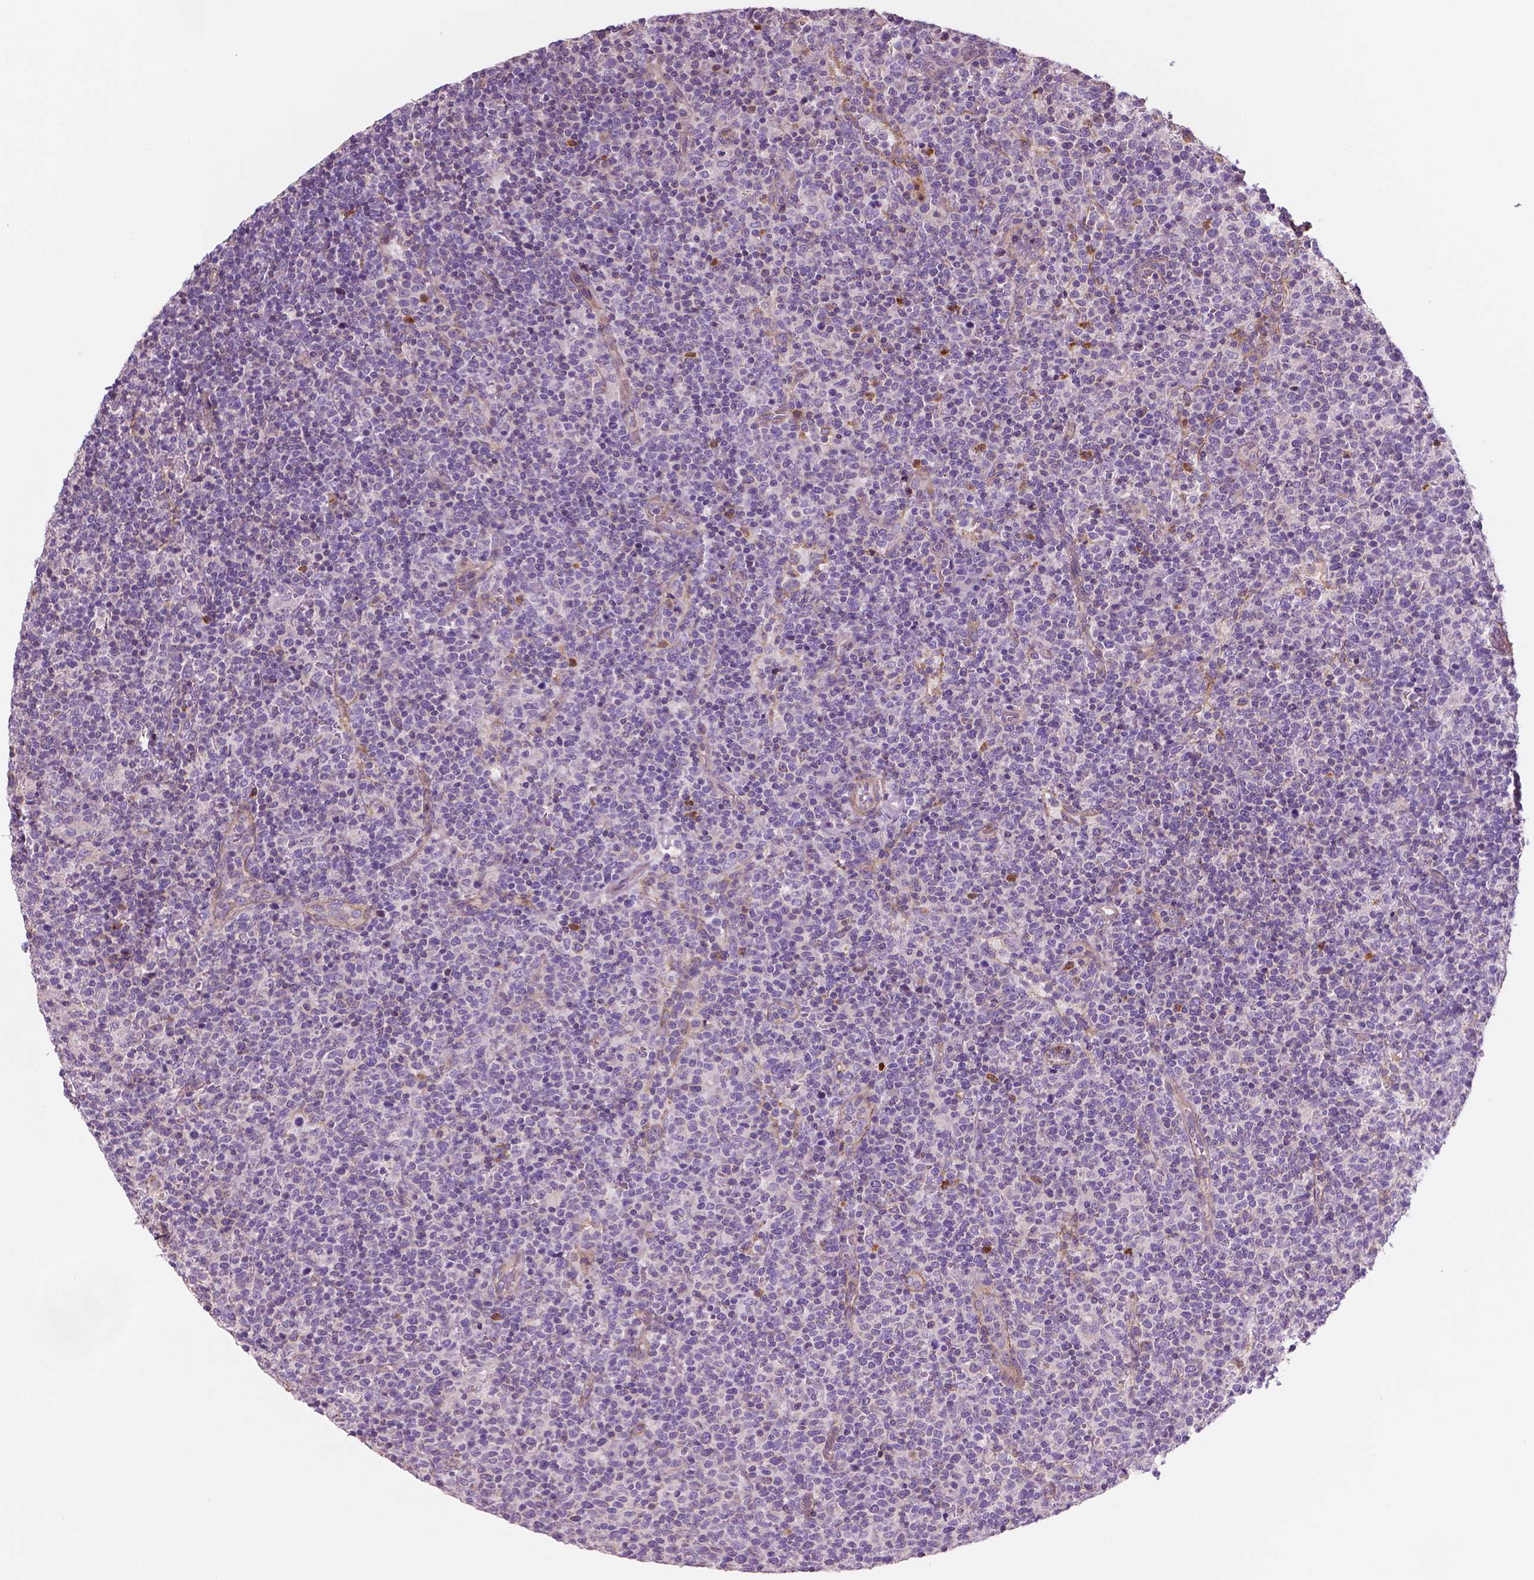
{"staining": {"intensity": "negative", "quantity": "none", "location": "none"}, "tissue": "lymphoma", "cell_type": "Tumor cells", "image_type": "cancer", "snomed": [{"axis": "morphology", "description": "Malignant lymphoma, non-Hodgkin's type, High grade"}, {"axis": "topography", "description": "Lymph node"}], "caption": "Tumor cells show no significant positivity in lymphoma. The staining is performed using DAB (3,3'-diaminobenzidine) brown chromogen with nuclei counter-stained in using hematoxylin.", "gene": "PTX3", "patient": {"sex": "male", "age": 61}}